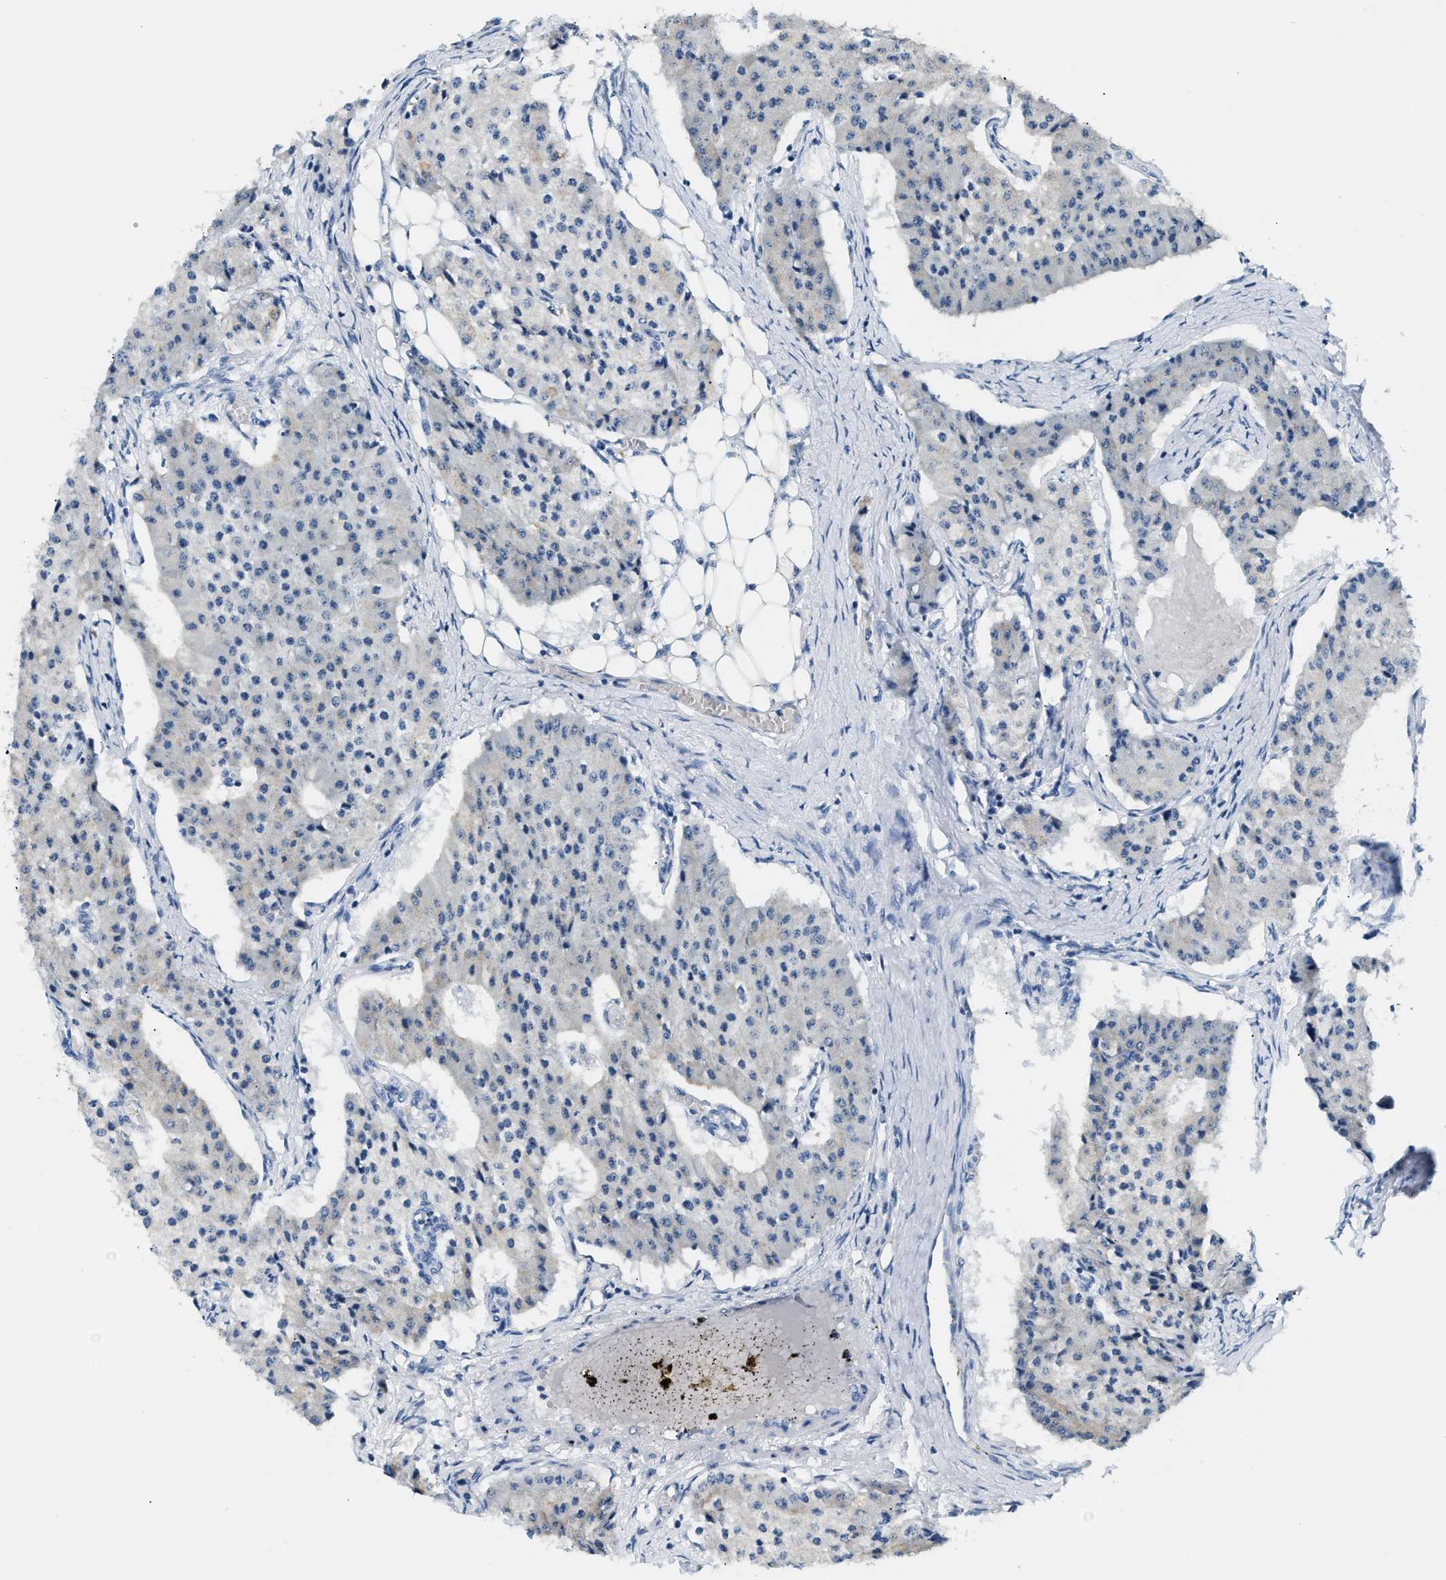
{"staining": {"intensity": "negative", "quantity": "none", "location": "none"}, "tissue": "carcinoid", "cell_type": "Tumor cells", "image_type": "cancer", "snomed": [{"axis": "morphology", "description": "Carcinoid, malignant, NOS"}, {"axis": "topography", "description": "Colon"}], "caption": "DAB (3,3'-diaminobenzidine) immunohistochemical staining of human carcinoid (malignant) displays no significant staining in tumor cells.", "gene": "TUT7", "patient": {"sex": "female", "age": 52}}